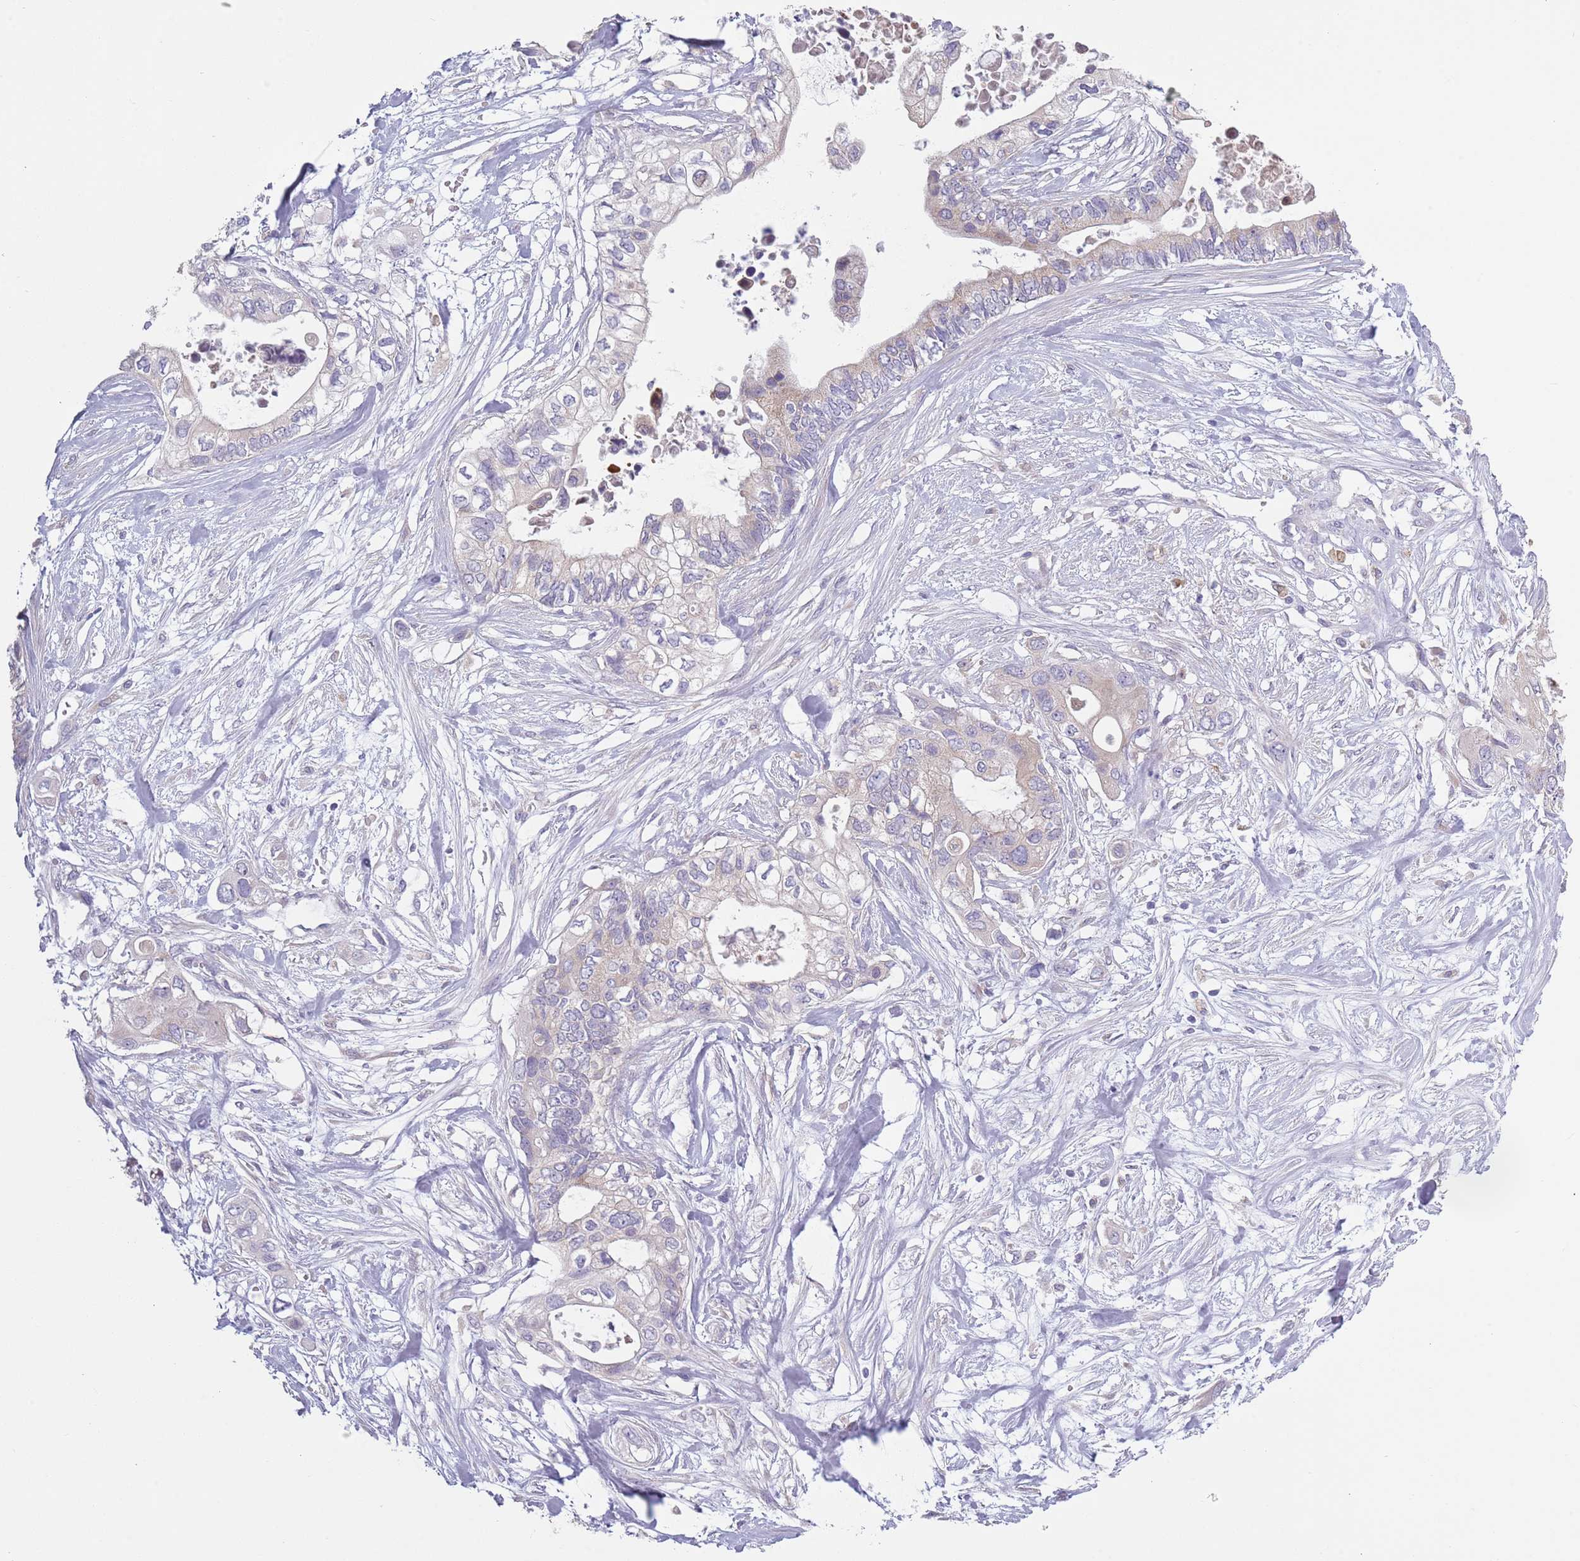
{"staining": {"intensity": "negative", "quantity": "none", "location": "none"}, "tissue": "pancreatic cancer", "cell_type": "Tumor cells", "image_type": "cancer", "snomed": [{"axis": "morphology", "description": "Adenocarcinoma, NOS"}, {"axis": "topography", "description": "Pancreas"}], "caption": "Human adenocarcinoma (pancreatic) stained for a protein using IHC shows no expression in tumor cells.", "gene": "COQ5", "patient": {"sex": "female", "age": 63}}